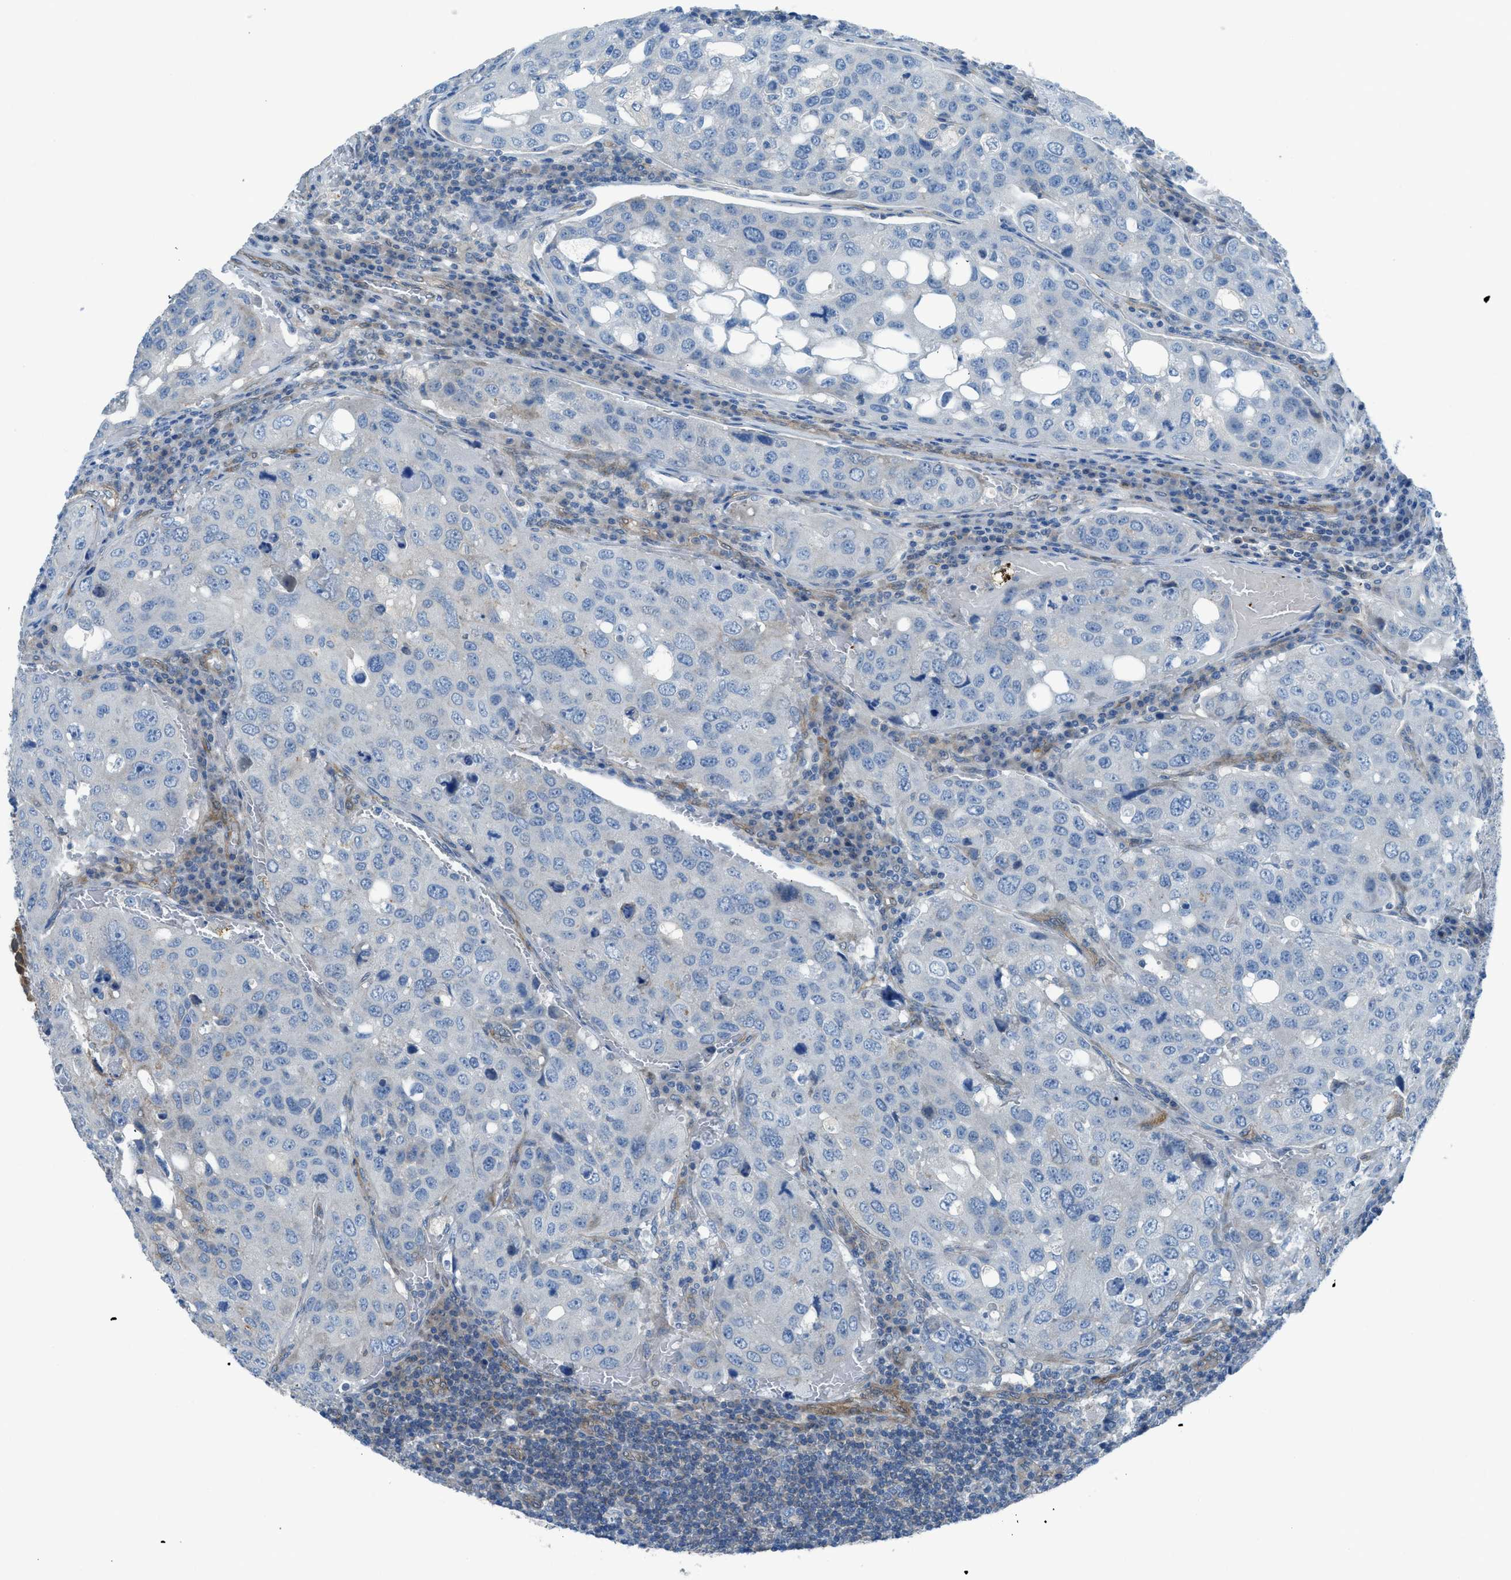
{"staining": {"intensity": "negative", "quantity": "none", "location": "none"}, "tissue": "urothelial cancer", "cell_type": "Tumor cells", "image_type": "cancer", "snomed": [{"axis": "morphology", "description": "Urothelial carcinoma, High grade"}, {"axis": "topography", "description": "Lymph node"}, {"axis": "topography", "description": "Urinary bladder"}], "caption": "DAB (3,3'-diaminobenzidine) immunohistochemical staining of human urothelial carcinoma (high-grade) exhibits no significant positivity in tumor cells.", "gene": "PRKN", "patient": {"sex": "male", "age": 51}}